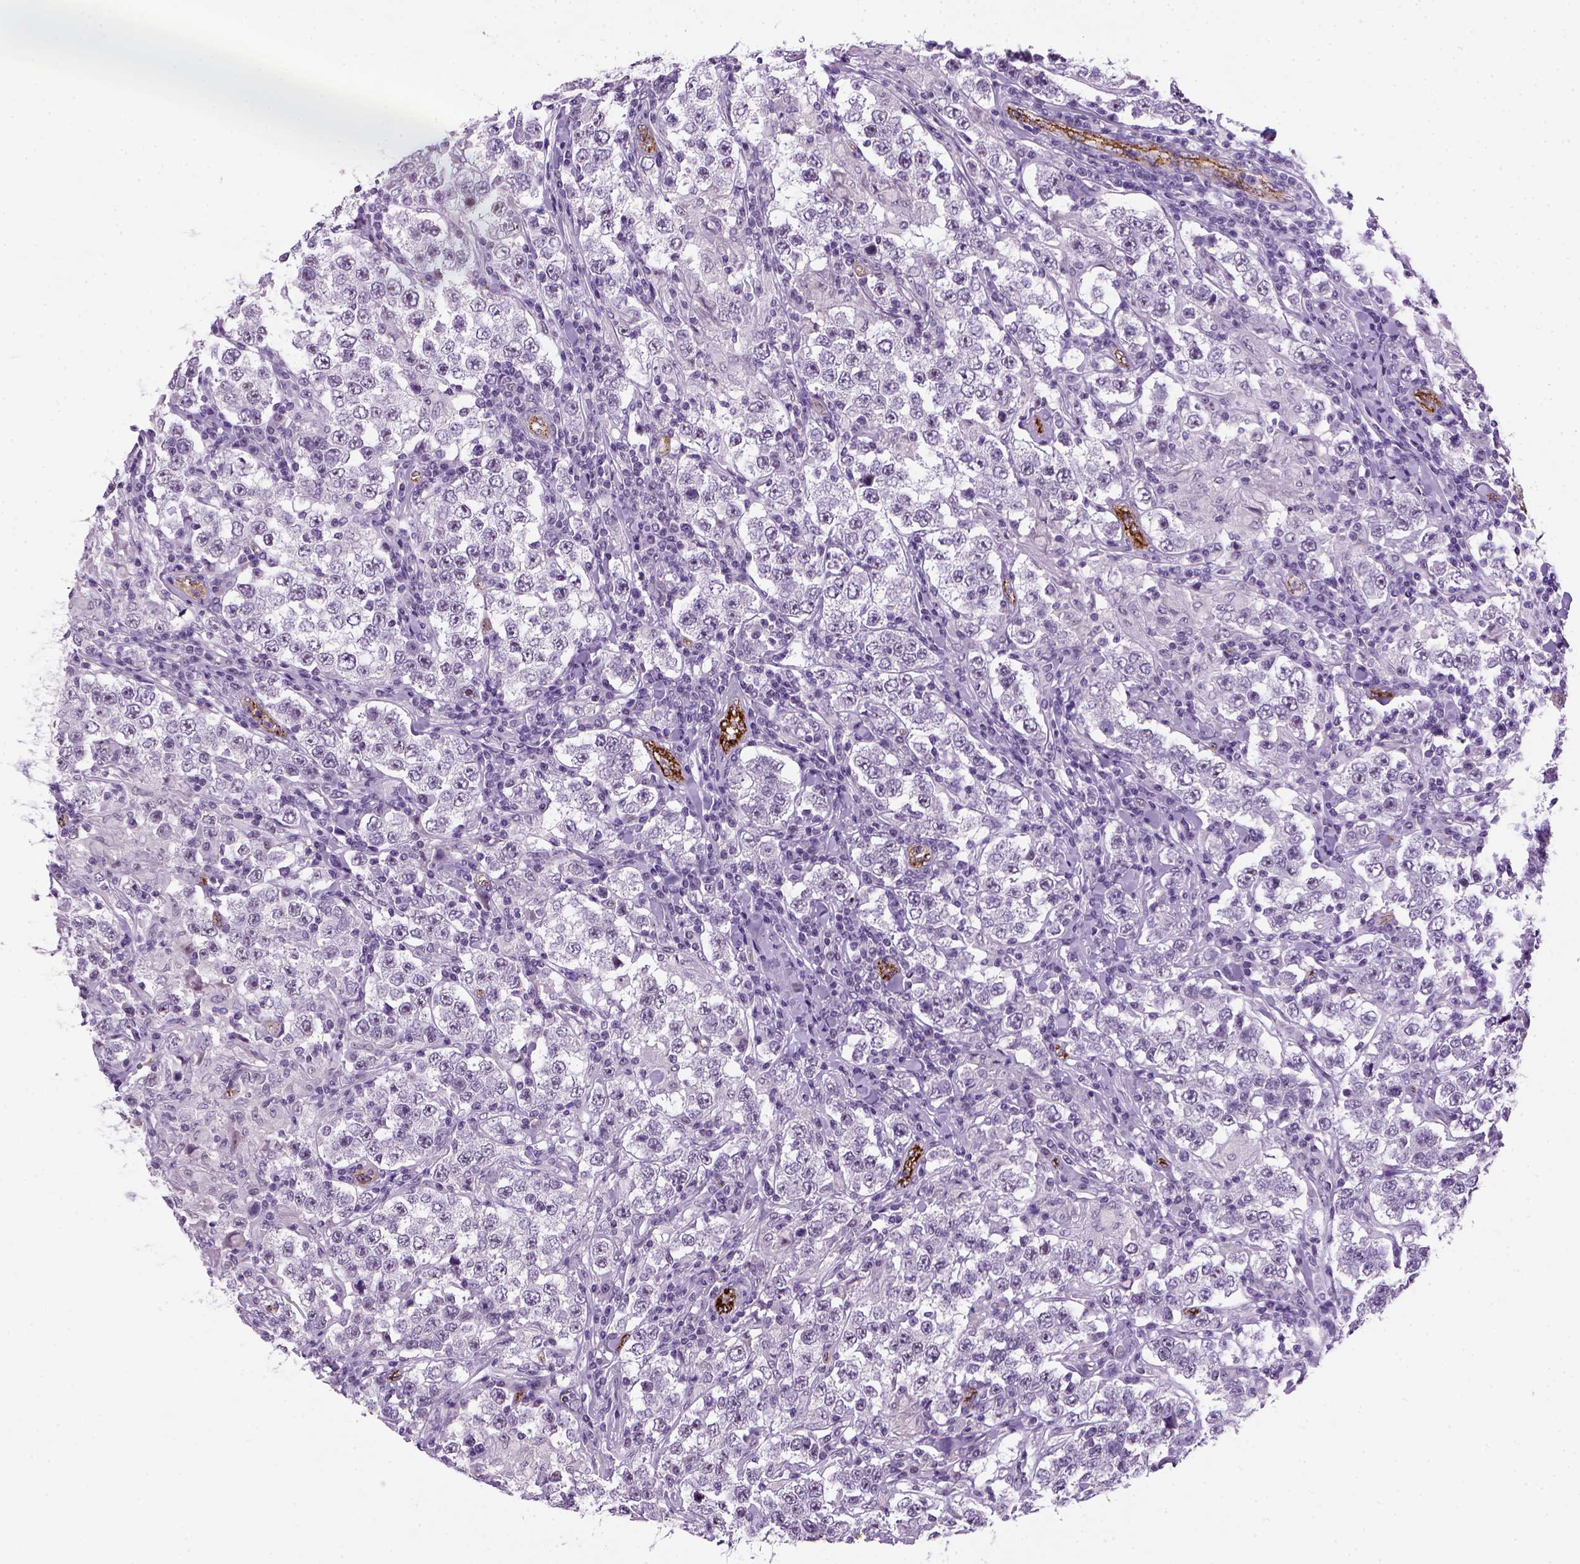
{"staining": {"intensity": "negative", "quantity": "none", "location": "none"}, "tissue": "testis cancer", "cell_type": "Tumor cells", "image_type": "cancer", "snomed": [{"axis": "morphology", "description": "Seminoma, NOS"}, {"axis": "morphology", "description": "Carcinoma, Embryonal, NOS"}, {"axis": "topography", "description": "Testis"}], "caption": "Testis cancer was stained to show a protein in brown. There is no significant expression in tumor cells.", "gene": "VWF", "patient": {"sex": "male", "age": 41}}